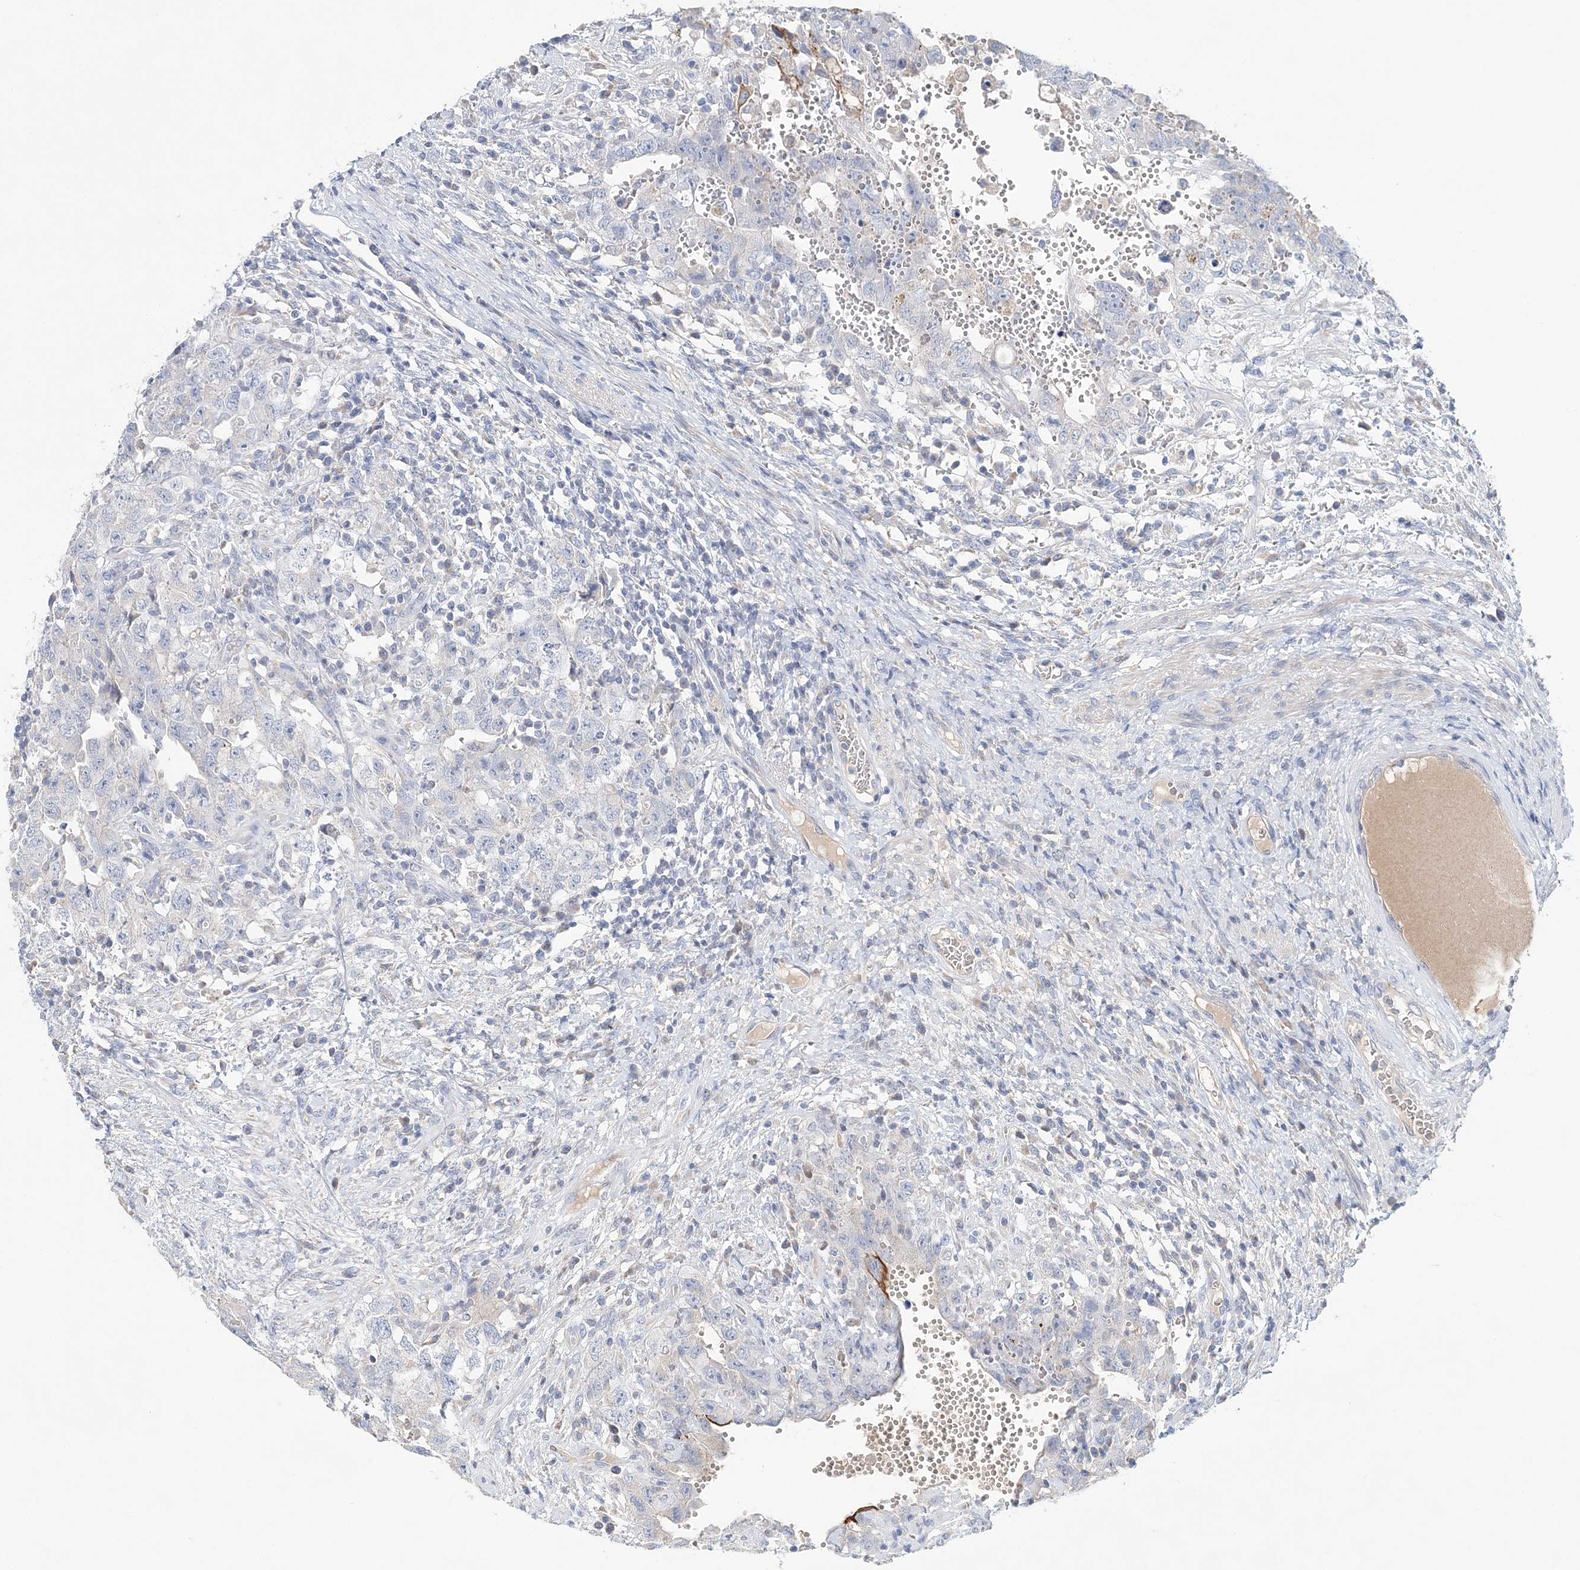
{"staining": {"intensity": "moderate", "quantity": "<25%", "location": "cytoplasmic/membranous"}, "tissue": "testis cancer", "cell_type": "Tumor cells", "image_type": "cancer", "snomed": [{"axis": "morphology", "description": "Carcinoma, Embryonal, NOS"}, {"axis": "topography", "description": "Testis"}], "caption": "This histopathology image shows IHC staining of human testis embryonal carcinoma, with low moderate cytoplasmic/membranous positivity in about <25% of tumor cells.", "gene": "LRRIQ4", "patient": {"sex": "male", "age": 26}}